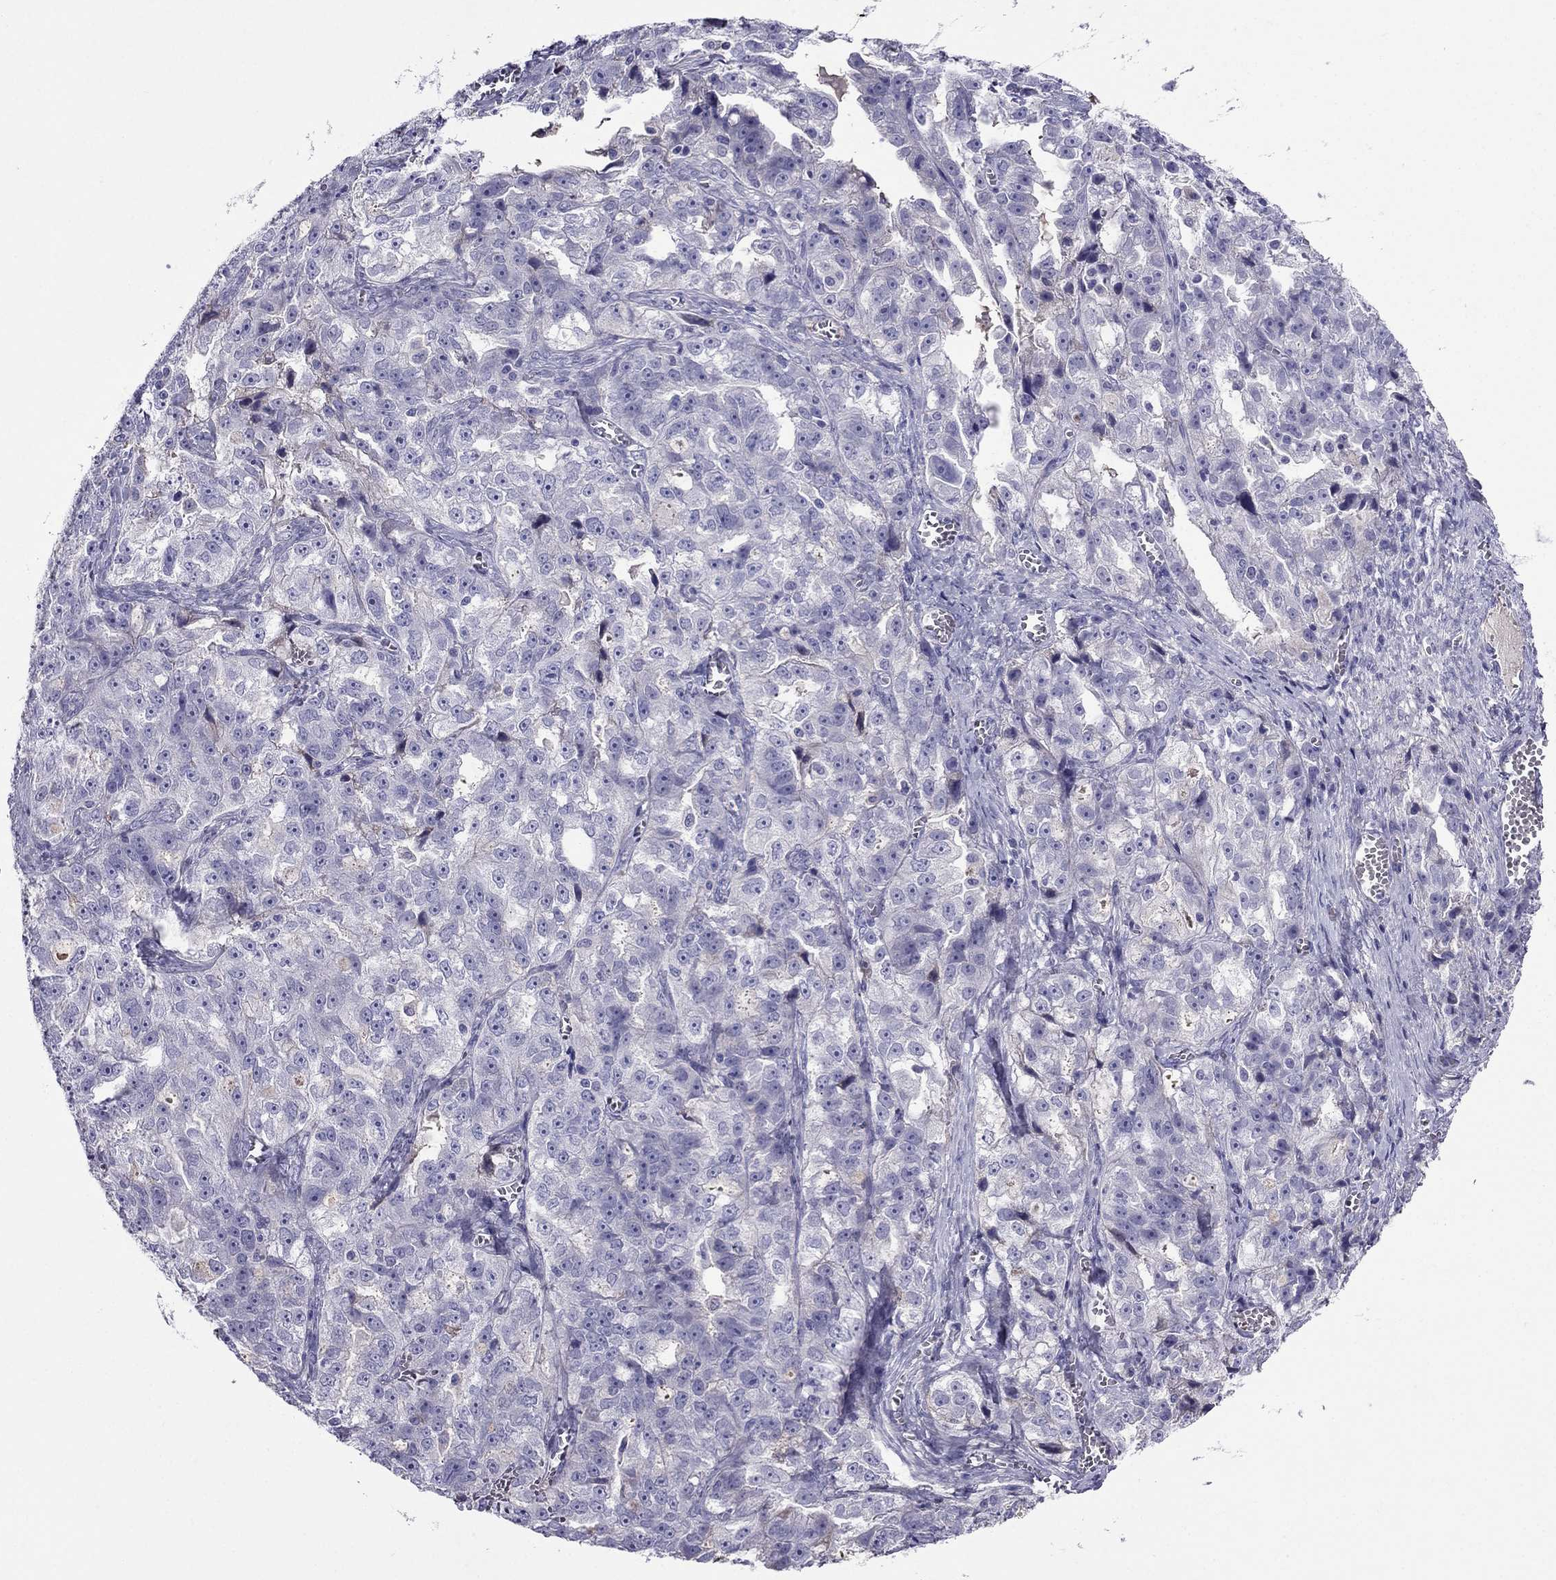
{"staining": {"intensity": "negative", "quantity": "none", "location": "none"}, "tissue": "ovarian cancer", "cell_type": "Tumor cells", "image_type": "cancer", "snomed": [{"axis": "morphology", "description": "Cystadenocarcinoma, serous, NOS"}, {"axis": "topography", "description": "Ovary"}], "caption": "DAB immunohistochemical staining of ovarian serous cystadenocarcinoma displays no significant positivity in tumor cells.", "gene": "TBC1D21", "patient": {"sex": "female", "age": 51}}